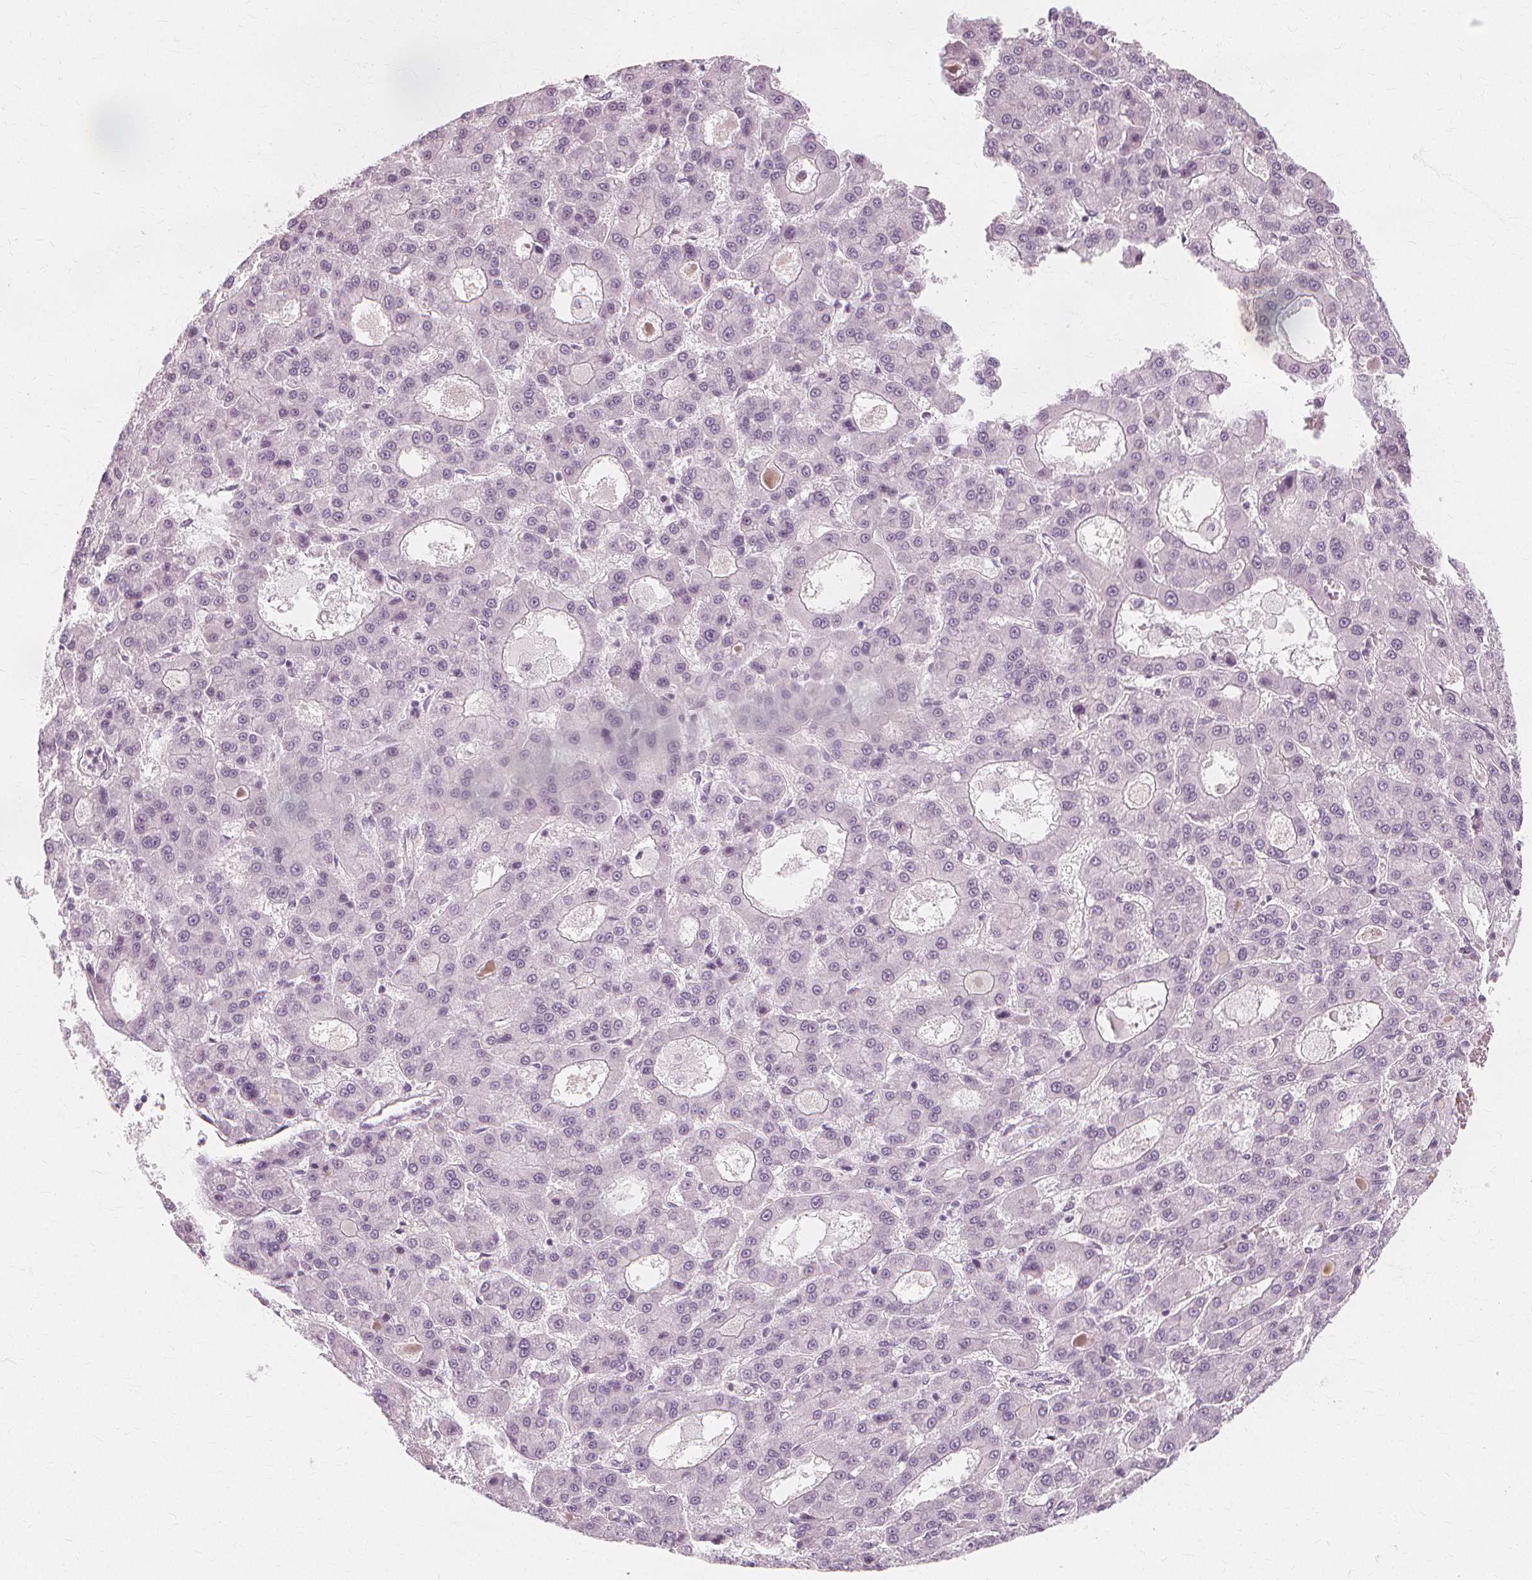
{"staining": {"intensity": "negative", "quantity": "none", "location": "none"}, "tissue": "liver cancer", "cell_type": "Tumor cells", "image_type": "cancer", "snomed": [{"axis": "morphology", "description": "Carcinoma, Hepatocellular, NOS"}, {"axis": "topography", "description": "Liver"}], "caption": "The image shows no staining of tumor cells in liver cancer.", "gene": "NXPE1", "patient": {"sex": "male", "age": 70}}